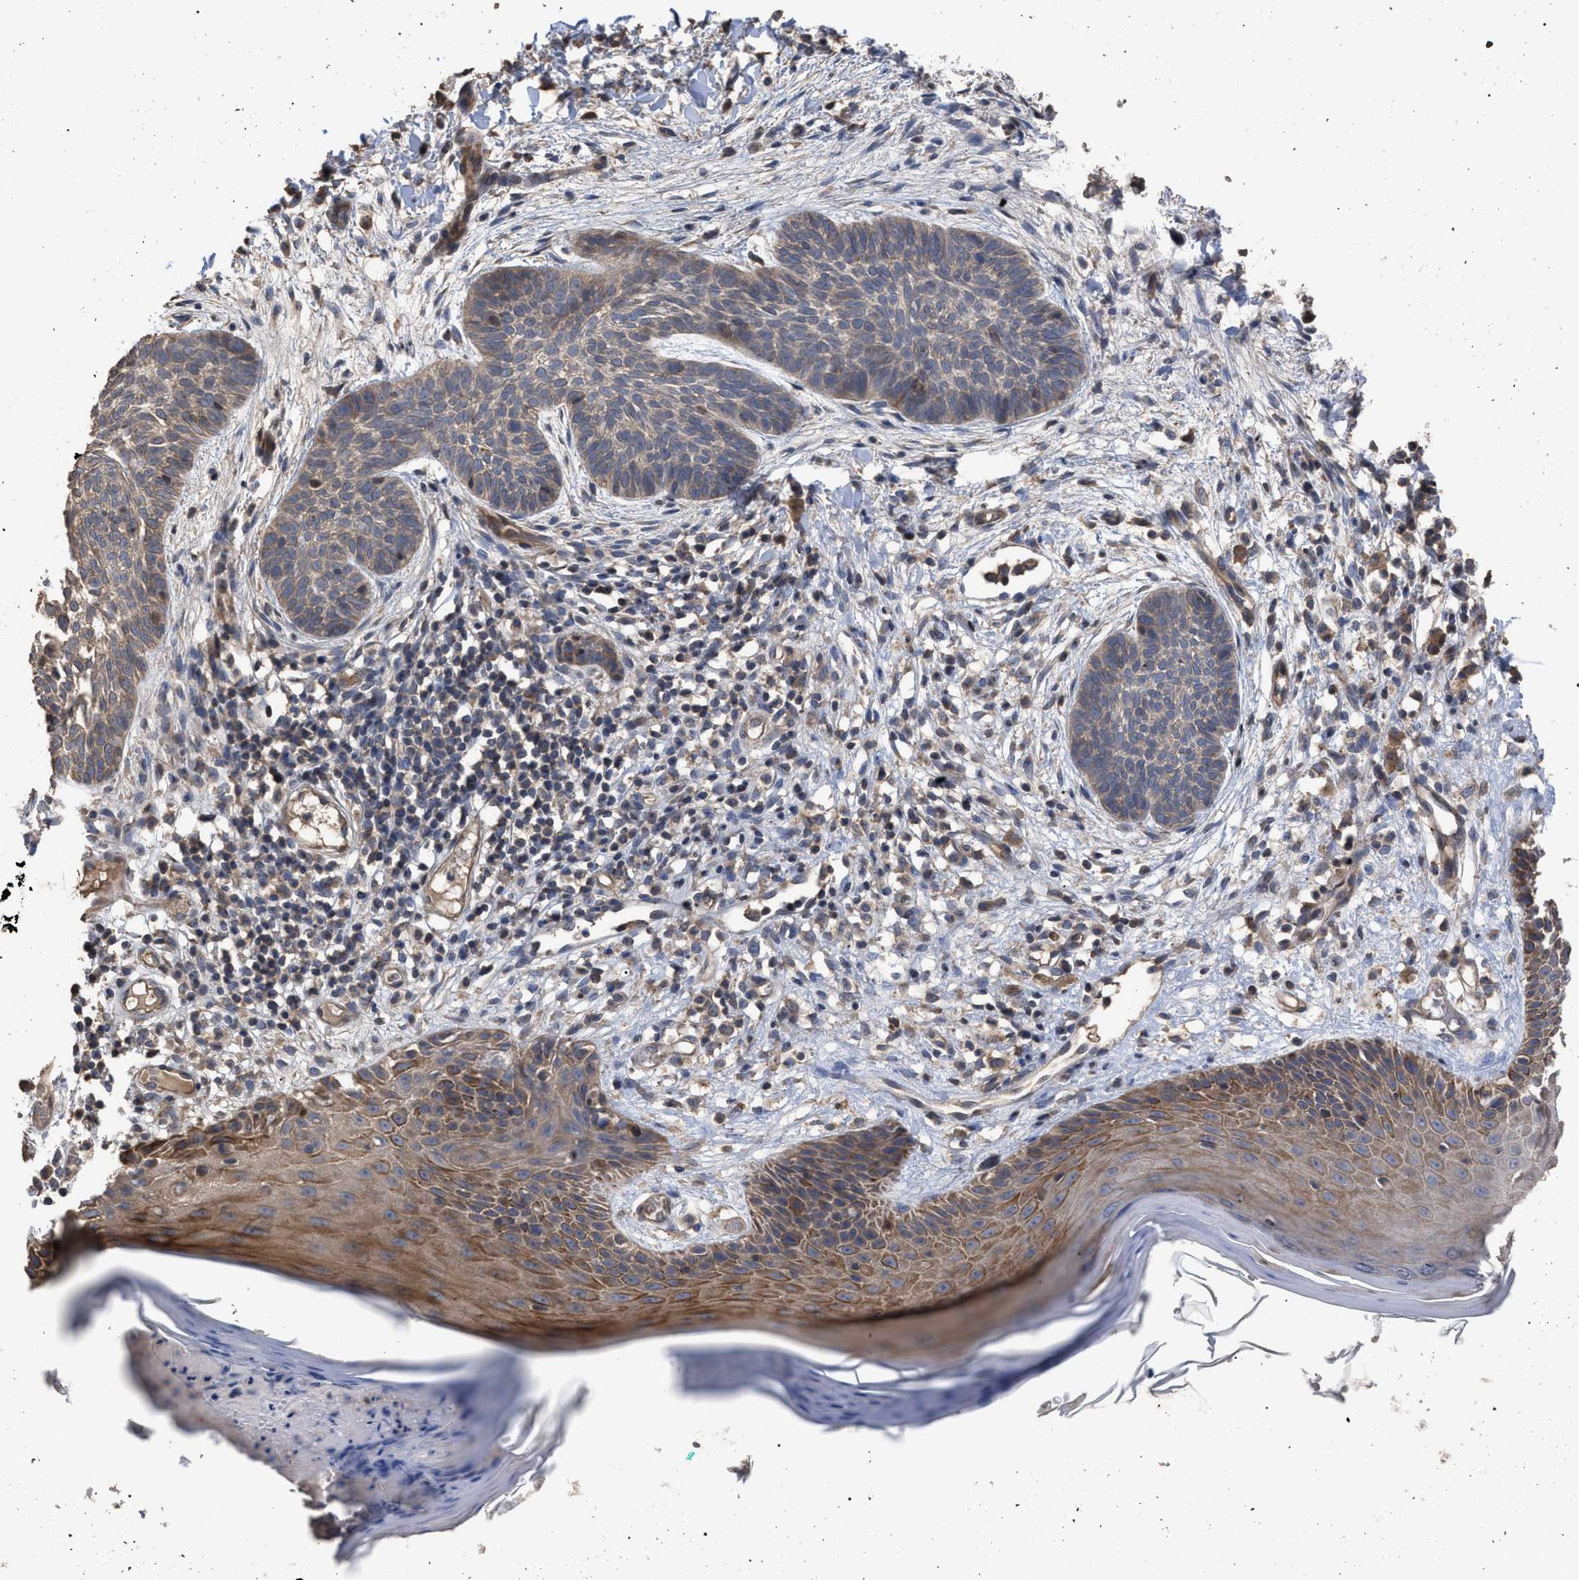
{"staining": {"intensity": "weak", "quantity": "25%-75%", "location": "cytoplasmic/membranous"}, "tissue": "skin cancer", "cell_type": "Tumor cells", "image_type": "cancer", "snomed": [{"axis": "morphology", "description": "Basal cell carcinoma"}, {"axis": "topography", "description": "Skin"}], "caption": "An immunohistochemistry histopathology image of tumor tissue is shown. Protein staining in brown shows weak cytoplasmic/membranous positivity in skin basal cell carcinoma within tumor cells.", "gene": "BTN2A1", "patient": {"sex": "female", "age": 59}}